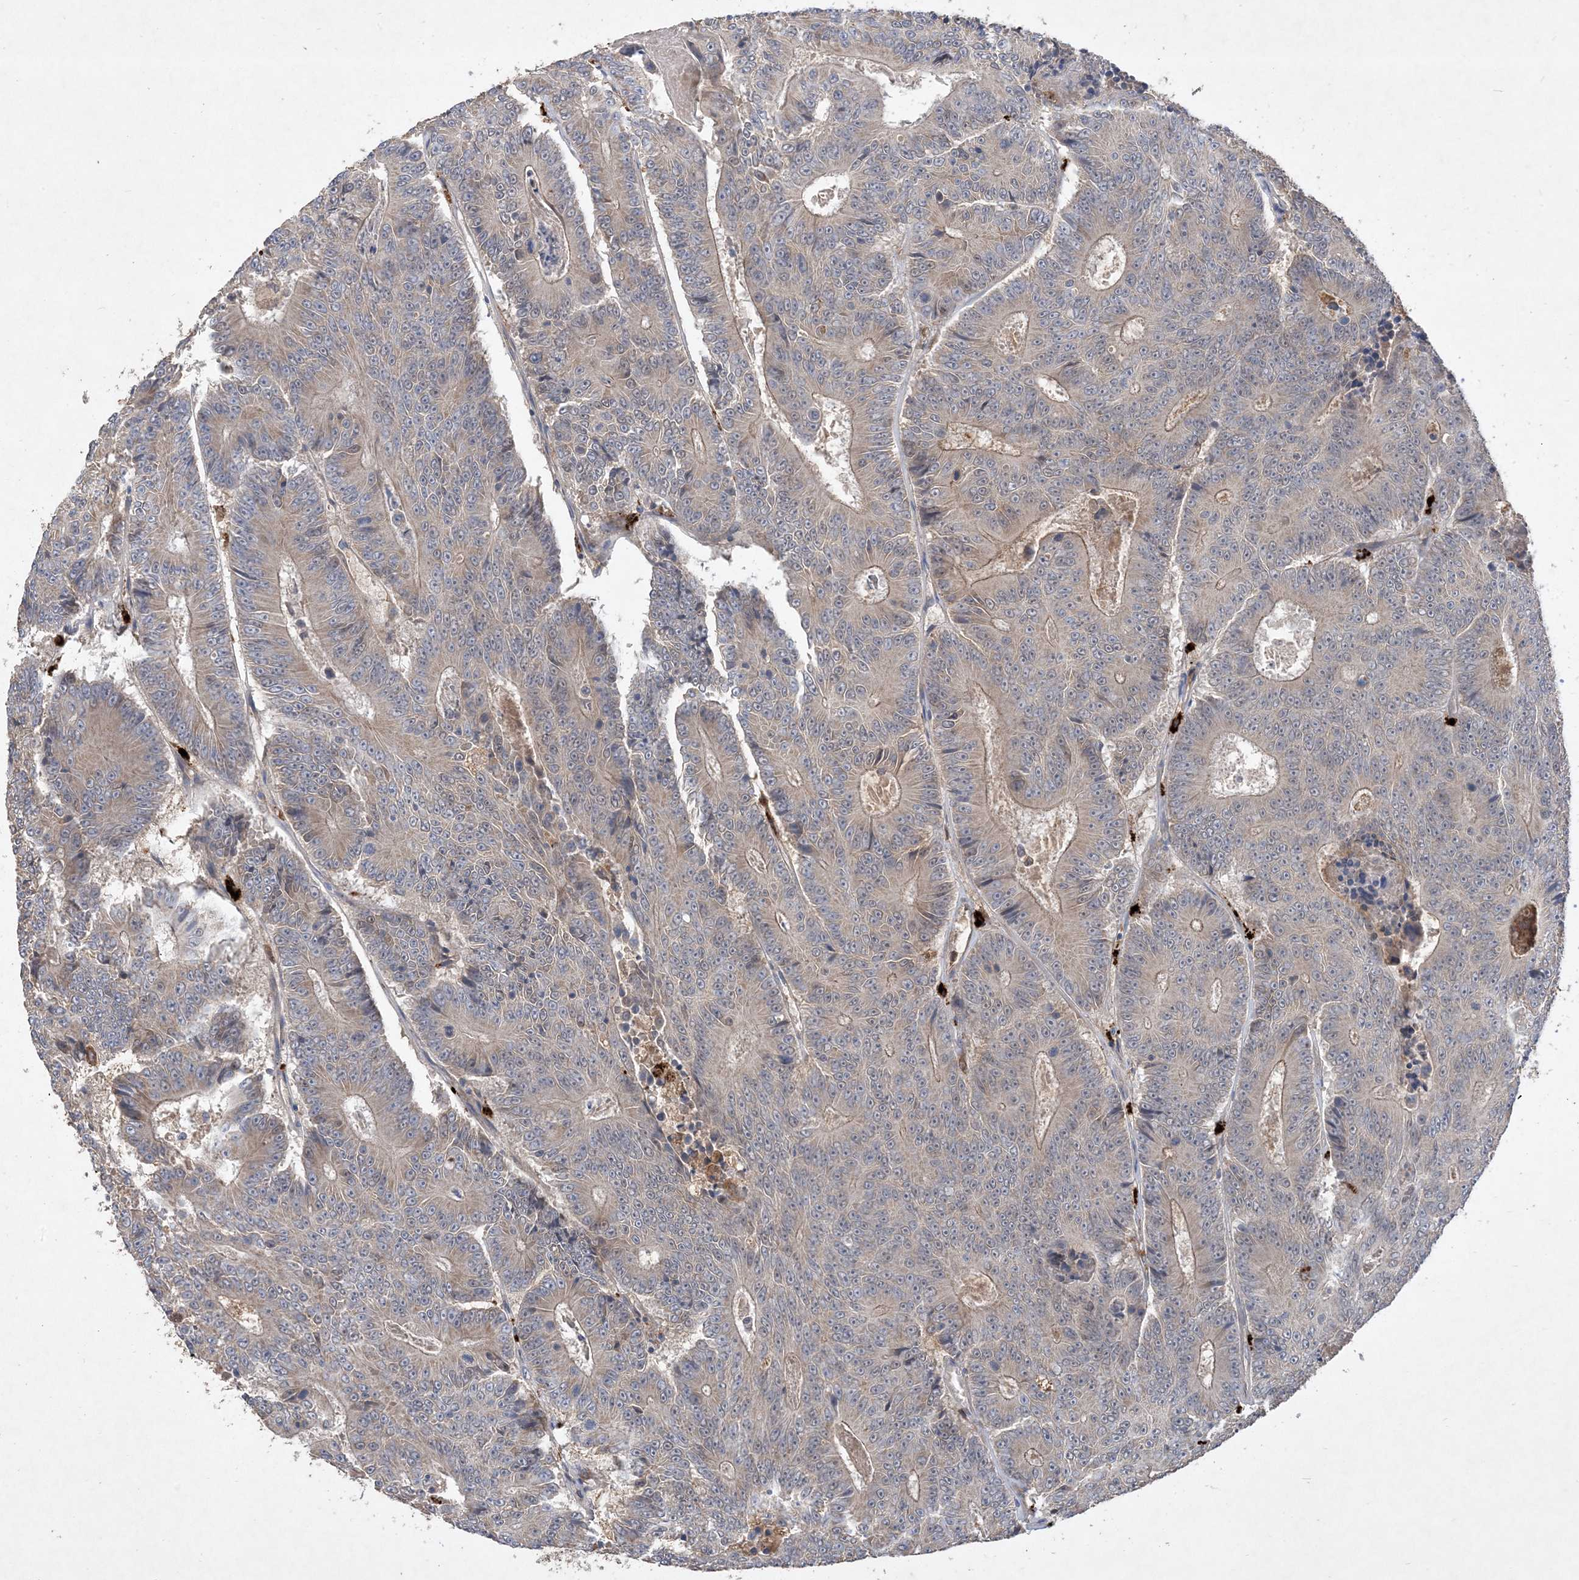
{"staining": {"intensity": "weak", "quantity": "<25%", "location": "cytoplasmic/membranous"}, "tissue": "colorectal cancer", "cell_type": "Tumor cells", "image_type": "cancer", "snomed": [{"axis": "morphology", "description": "Adenocarcinoma, NOS"}, {"axis": "topography", "description": "Colon"}], "caption": "Immunohistochemistry (IHC) photomicrograph of neoplastic tissue: human colorectal adenocarcinoma stained with DAB exhibits no significant protein positivity in tumor cells.", "gene": "MASP2", "patient": {"sex": "male", "age": 83}}